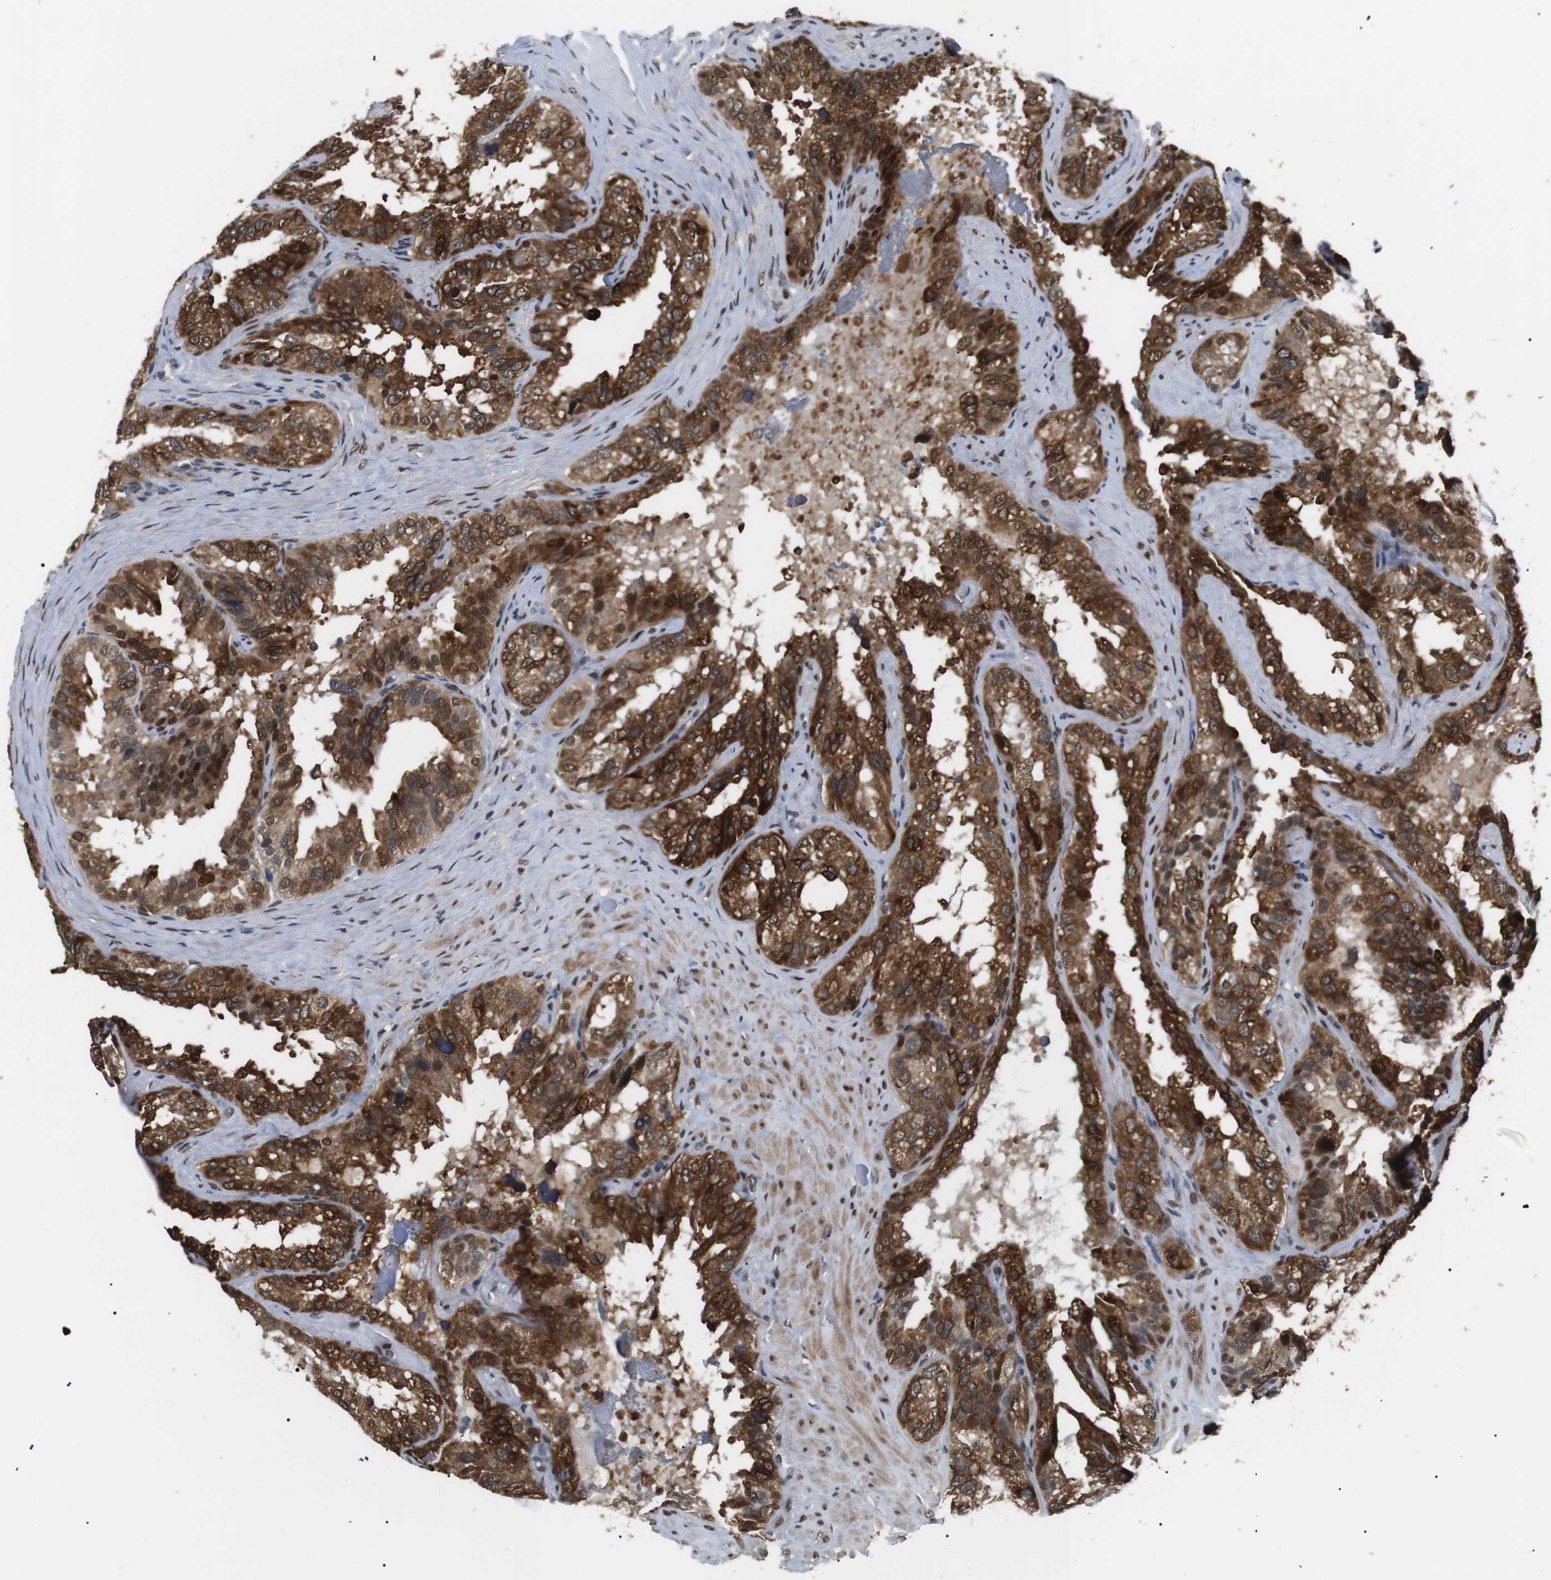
{"staining": {"intensity": "strong", "quantity": ">75%", "location": "cytoplasmic/membranous,nuclear"}, "tissue": "seminal vesicle", "cell_type": "Glandular cells", "image_type": "normal", "snomed": [{"axis": "morphology", "description": "Normal tissue, NOS"}, {"axis": "topography", "description": "Seminal veicle"}], "caption": "An image showing strong cytoplasmic/membranous,nuclear expression in approximately >75% of glandular cells in normal seminal vesicle, as visualized by brown immunohistochemical staining.", "gene": "ORAI3", "patient": {"sex": "male", "age": 68}}